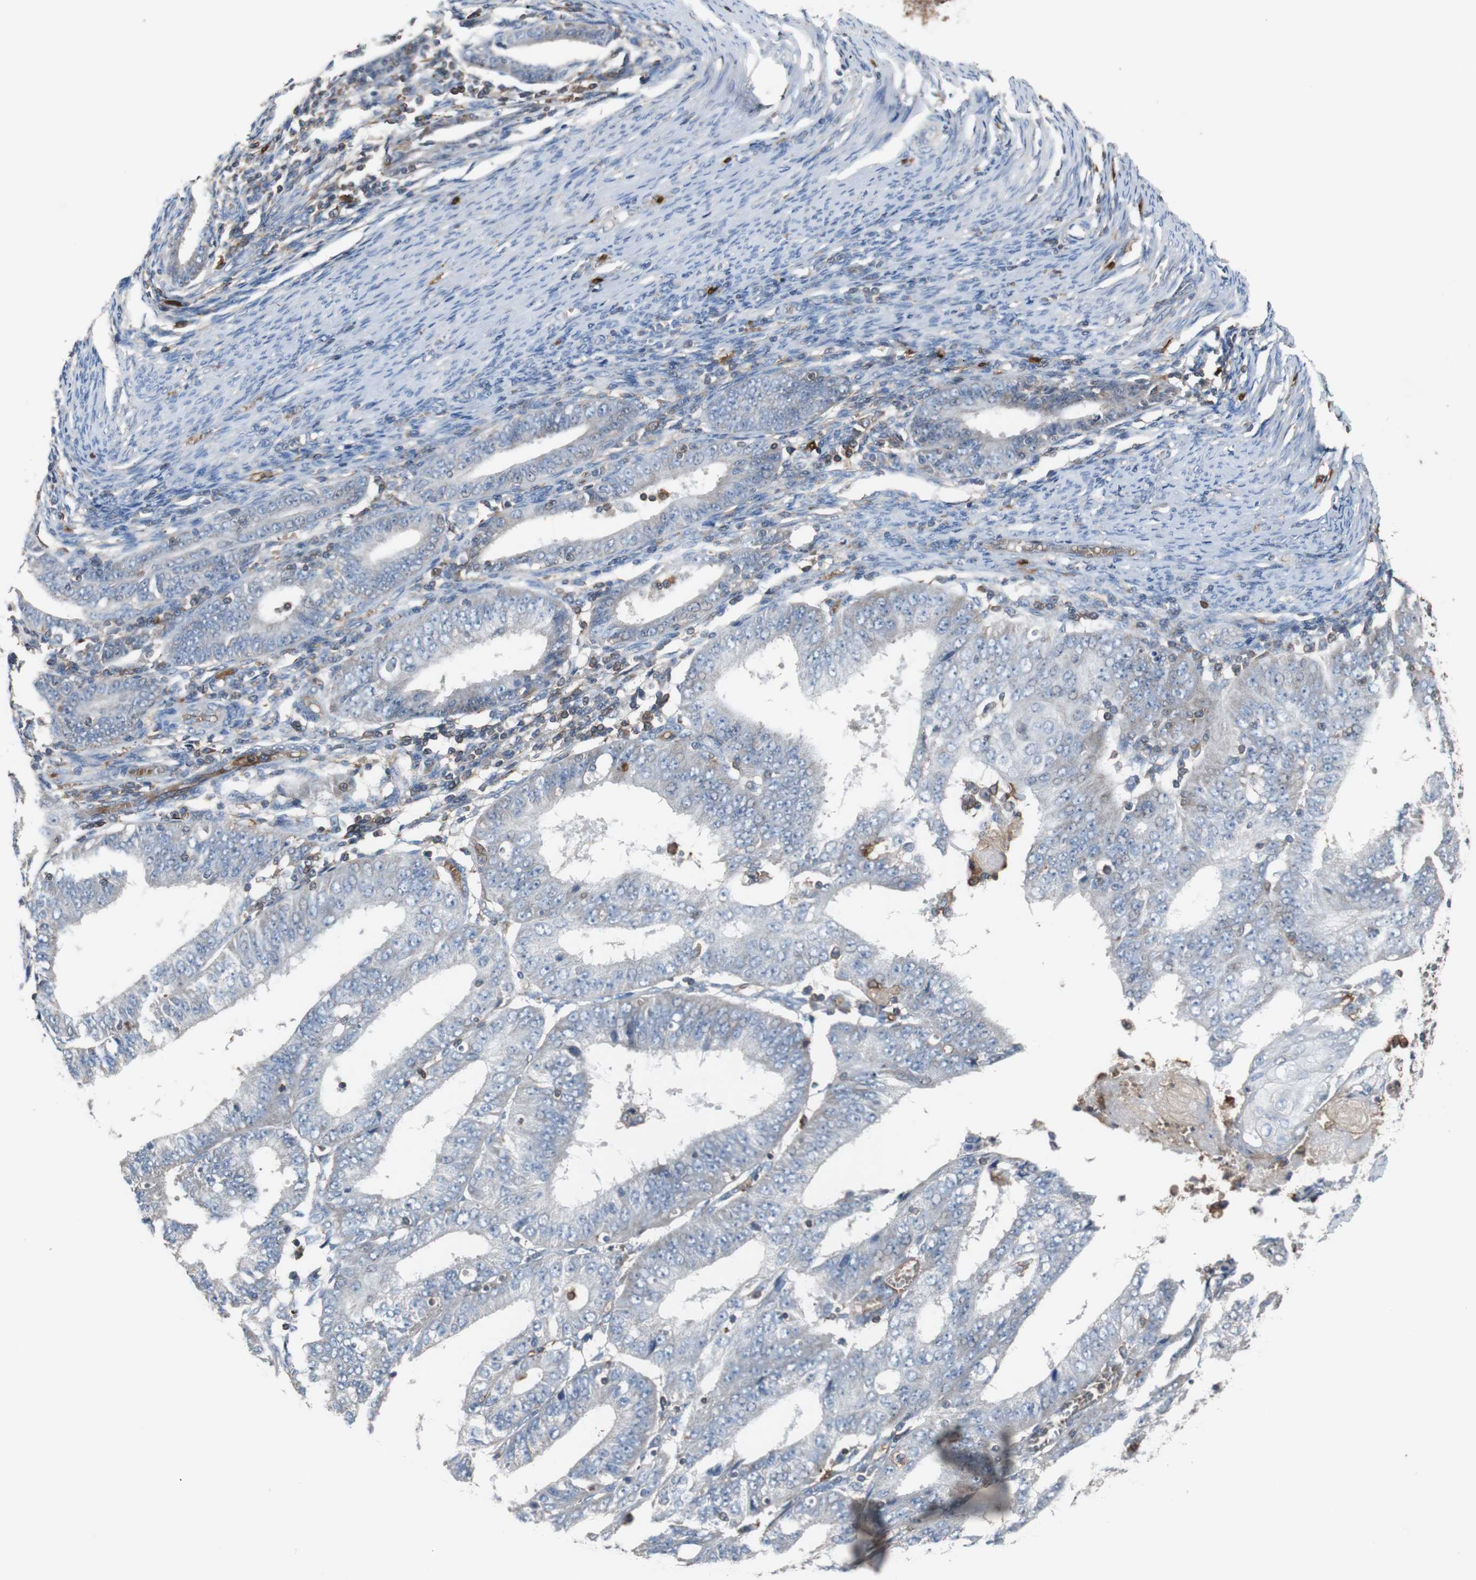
{"staining": {"intensity": "negative", "quantity": "none", "location": "none"}, "tissue": "endometrial cancer", "cell_type": "Tumor cells", "image_type": "cancer", "snomed": [{"axis": "morphology", "description": "Adenocarcinoma, NOS"}, {"axis": "topography", "description": "Endometrium"}], "caption": "This is an immunohistochemistry (IHC) image of human endometrial adenocarcinoma. There is no staining in tumor cells.", "gene": "CALB2", "patient": {"sex": "female", "age": 42}}